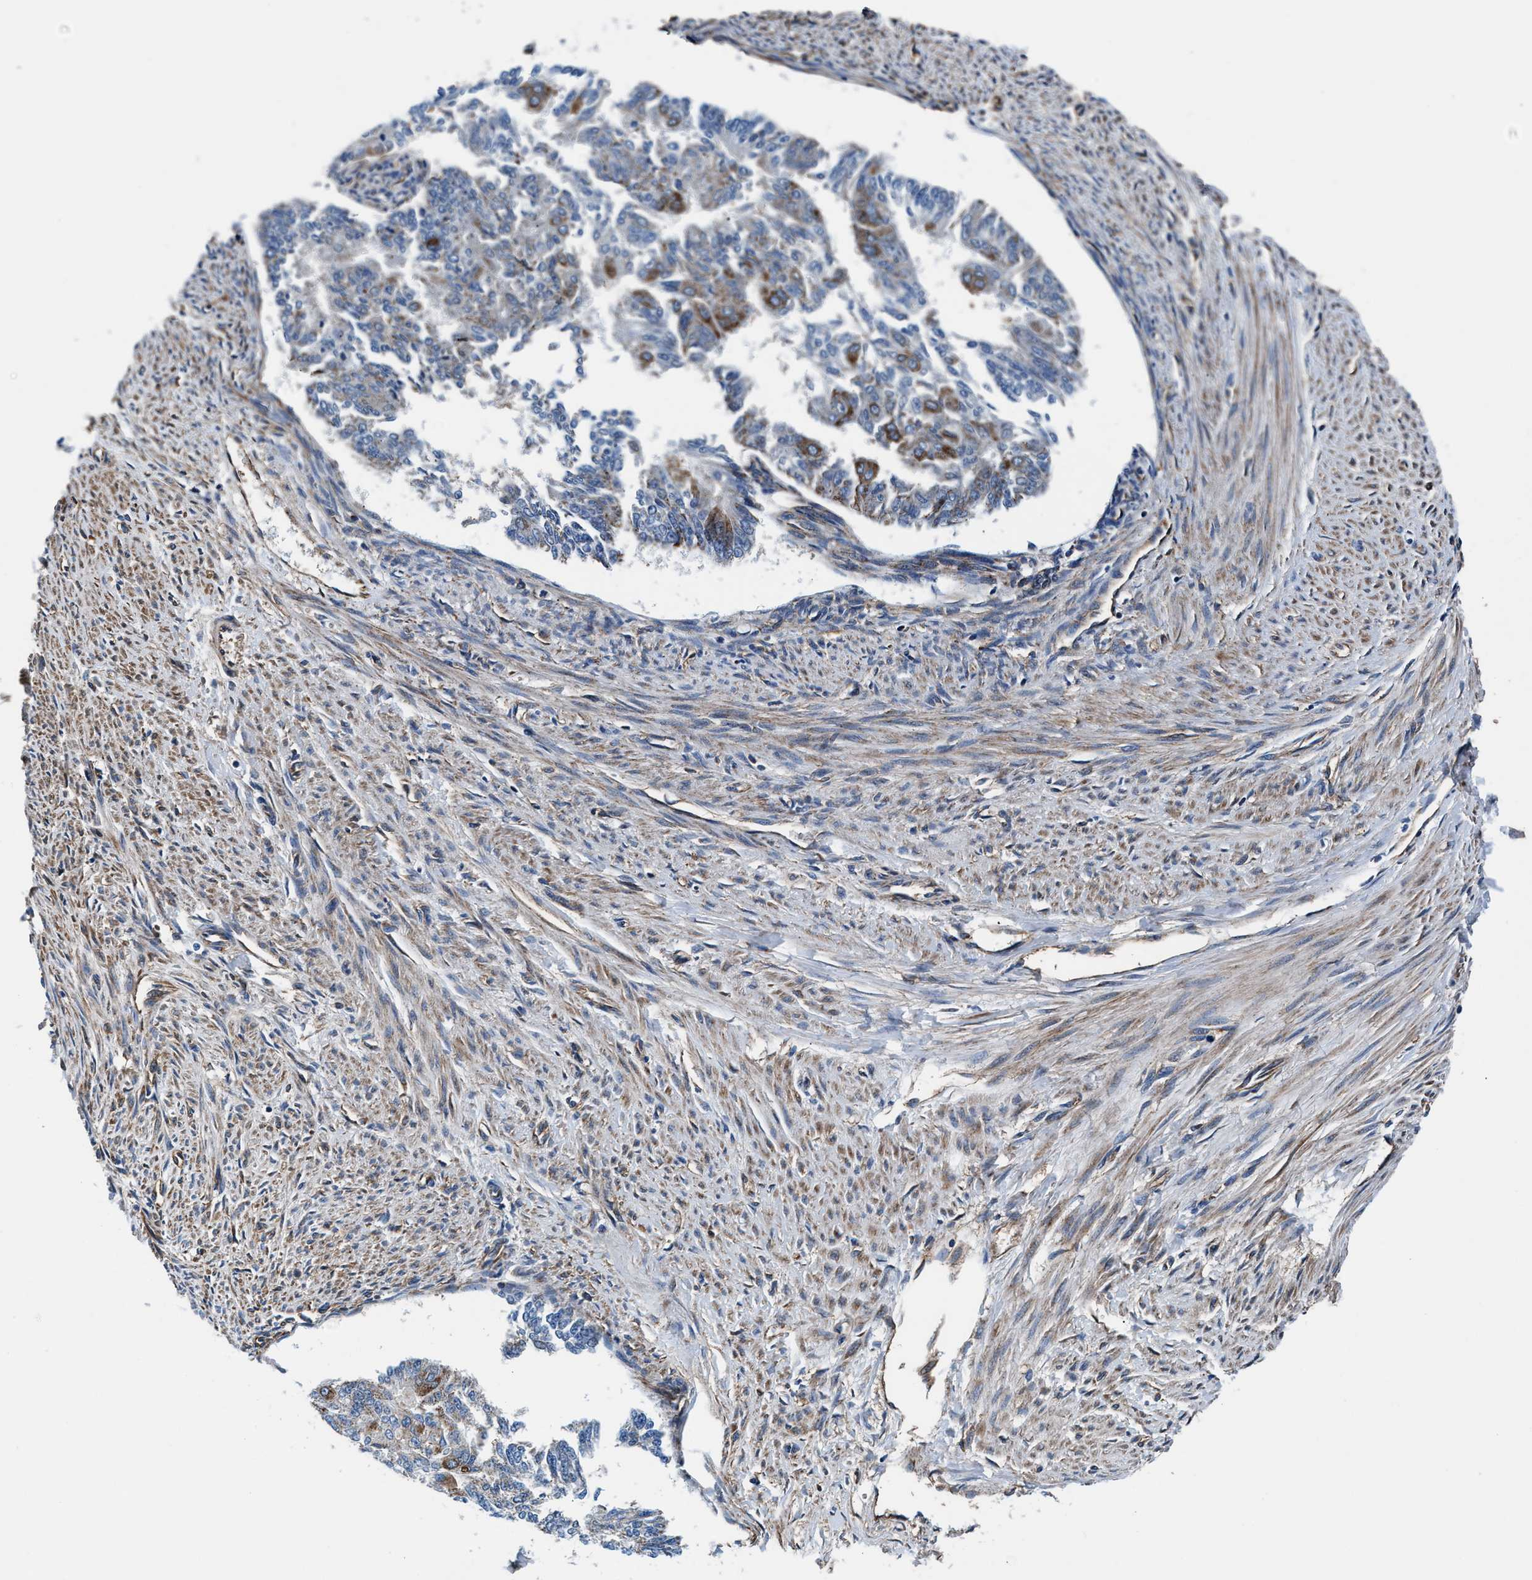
{"staining": {"intensity": "moderate", "quantity": "25%-75%", "location": "cytoplasmic/membranous"}, "tissue": "endometrial cancer", "cell_type": "Tumor cells", "image_type": "cancer", "snomed": [{"axis": "morphology", "description": "Adenocarcinoma, NOS"}, {"axis": "topography", "description": "Endometrium"}], "caption": "Tumor cells exhibit medium levels of moderate cytoplasmic/membranous positivity in approximately 25%-75% of cells in endometrial adenocarcinoma.", "gene": "NKTR", "patient": {"sex": "female", "age": 32}}